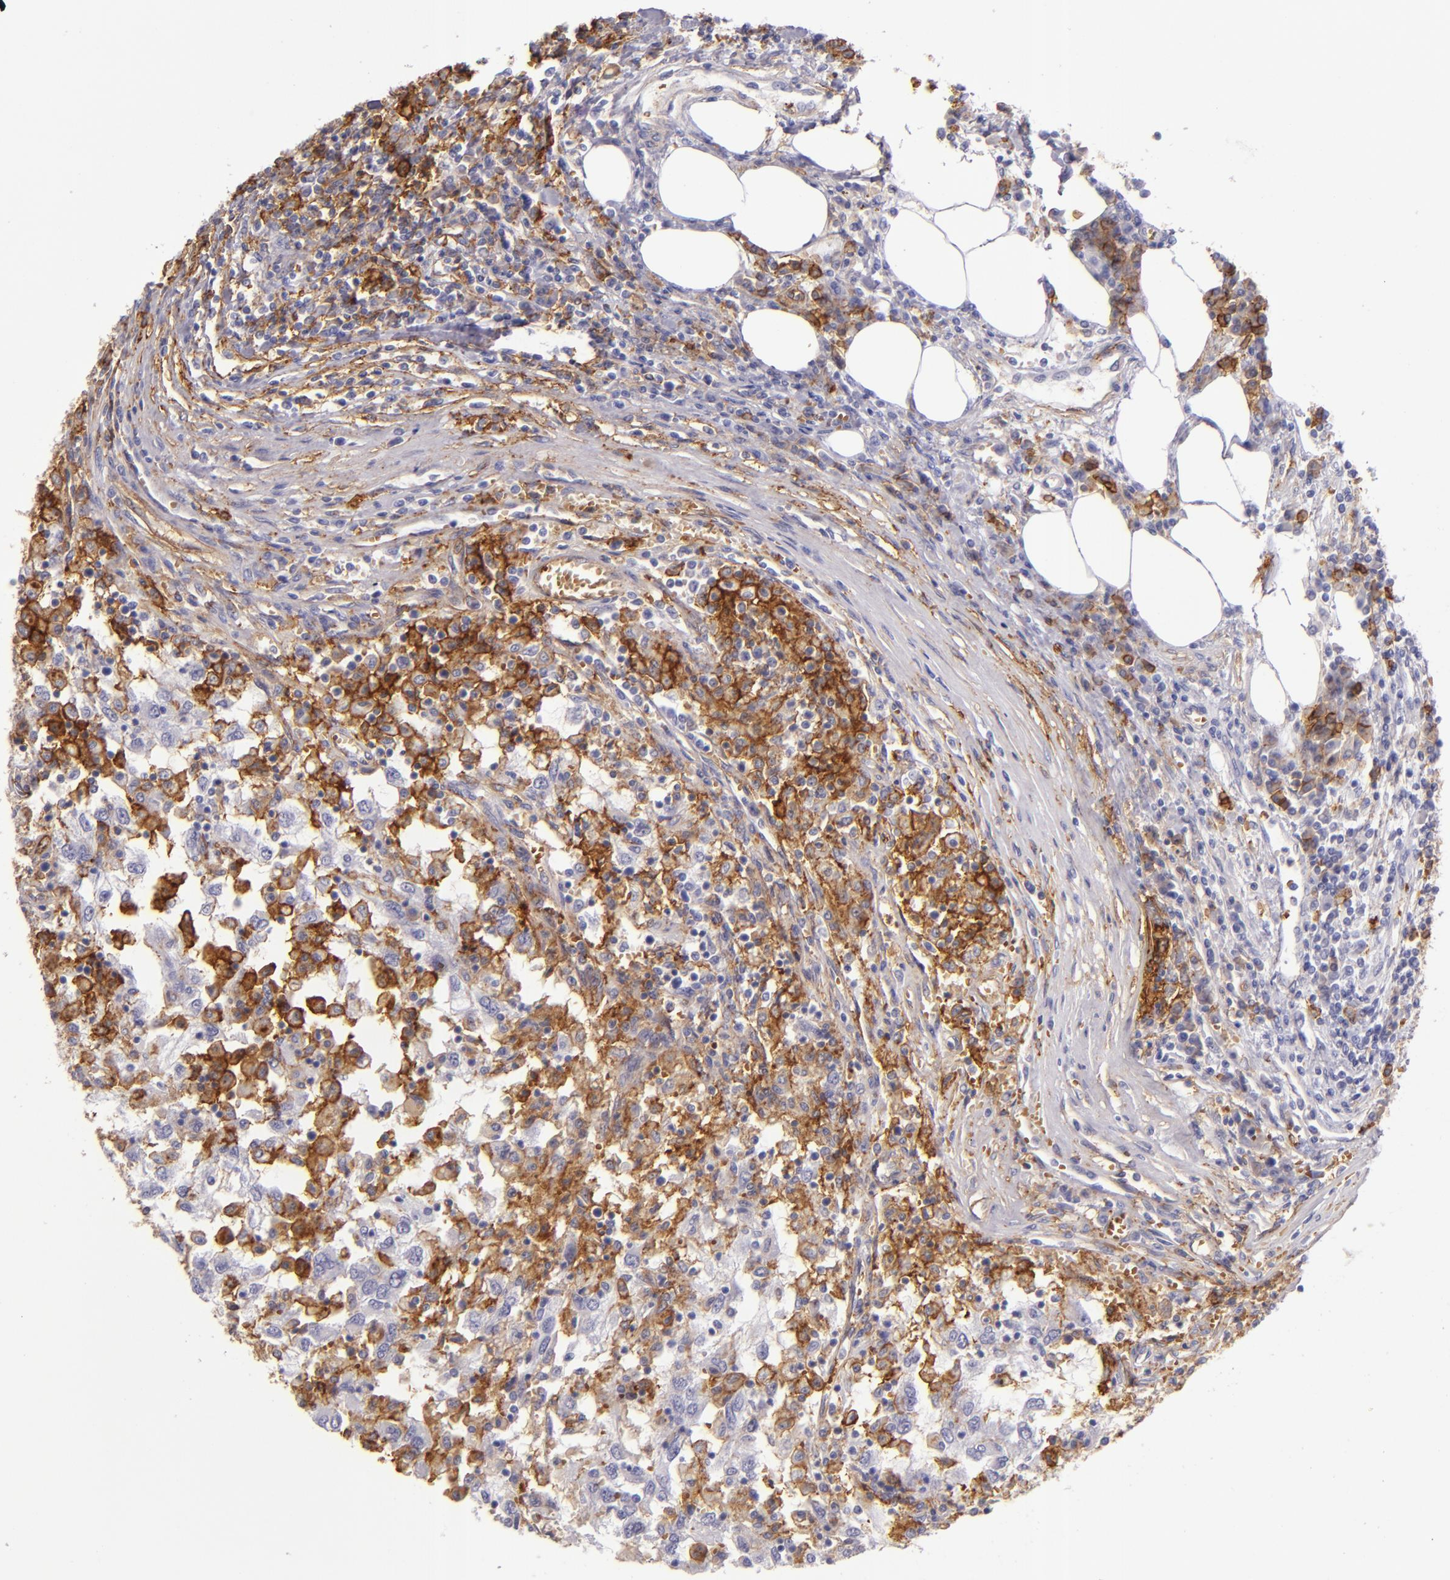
{"staining": {"intensity": "strong", "quantity": "25%-75%", "location": "cytoplasmic/membranous"}, "tissue": "renal cancer", "cell_type": "Tumor cells", "image_type": "cancer", "snomed": [{"axis": "morphology", "description": "Normal tissue, NOS"}, {"axis": "morphology", "description": "Adenocarcinoma, NOS"}, {"axis": "topography", "description": "Kidney"}], "caption": "High-power microscopy captured an immunohistochemistry (IHC) micrograph of adenocarcinoma (renal), revealing strong cytoplasmic/membranous staining in approximately 25%-75% of tumor cells.", "gene": "CD9", "patient": {"sex": "male", "age": 71}}